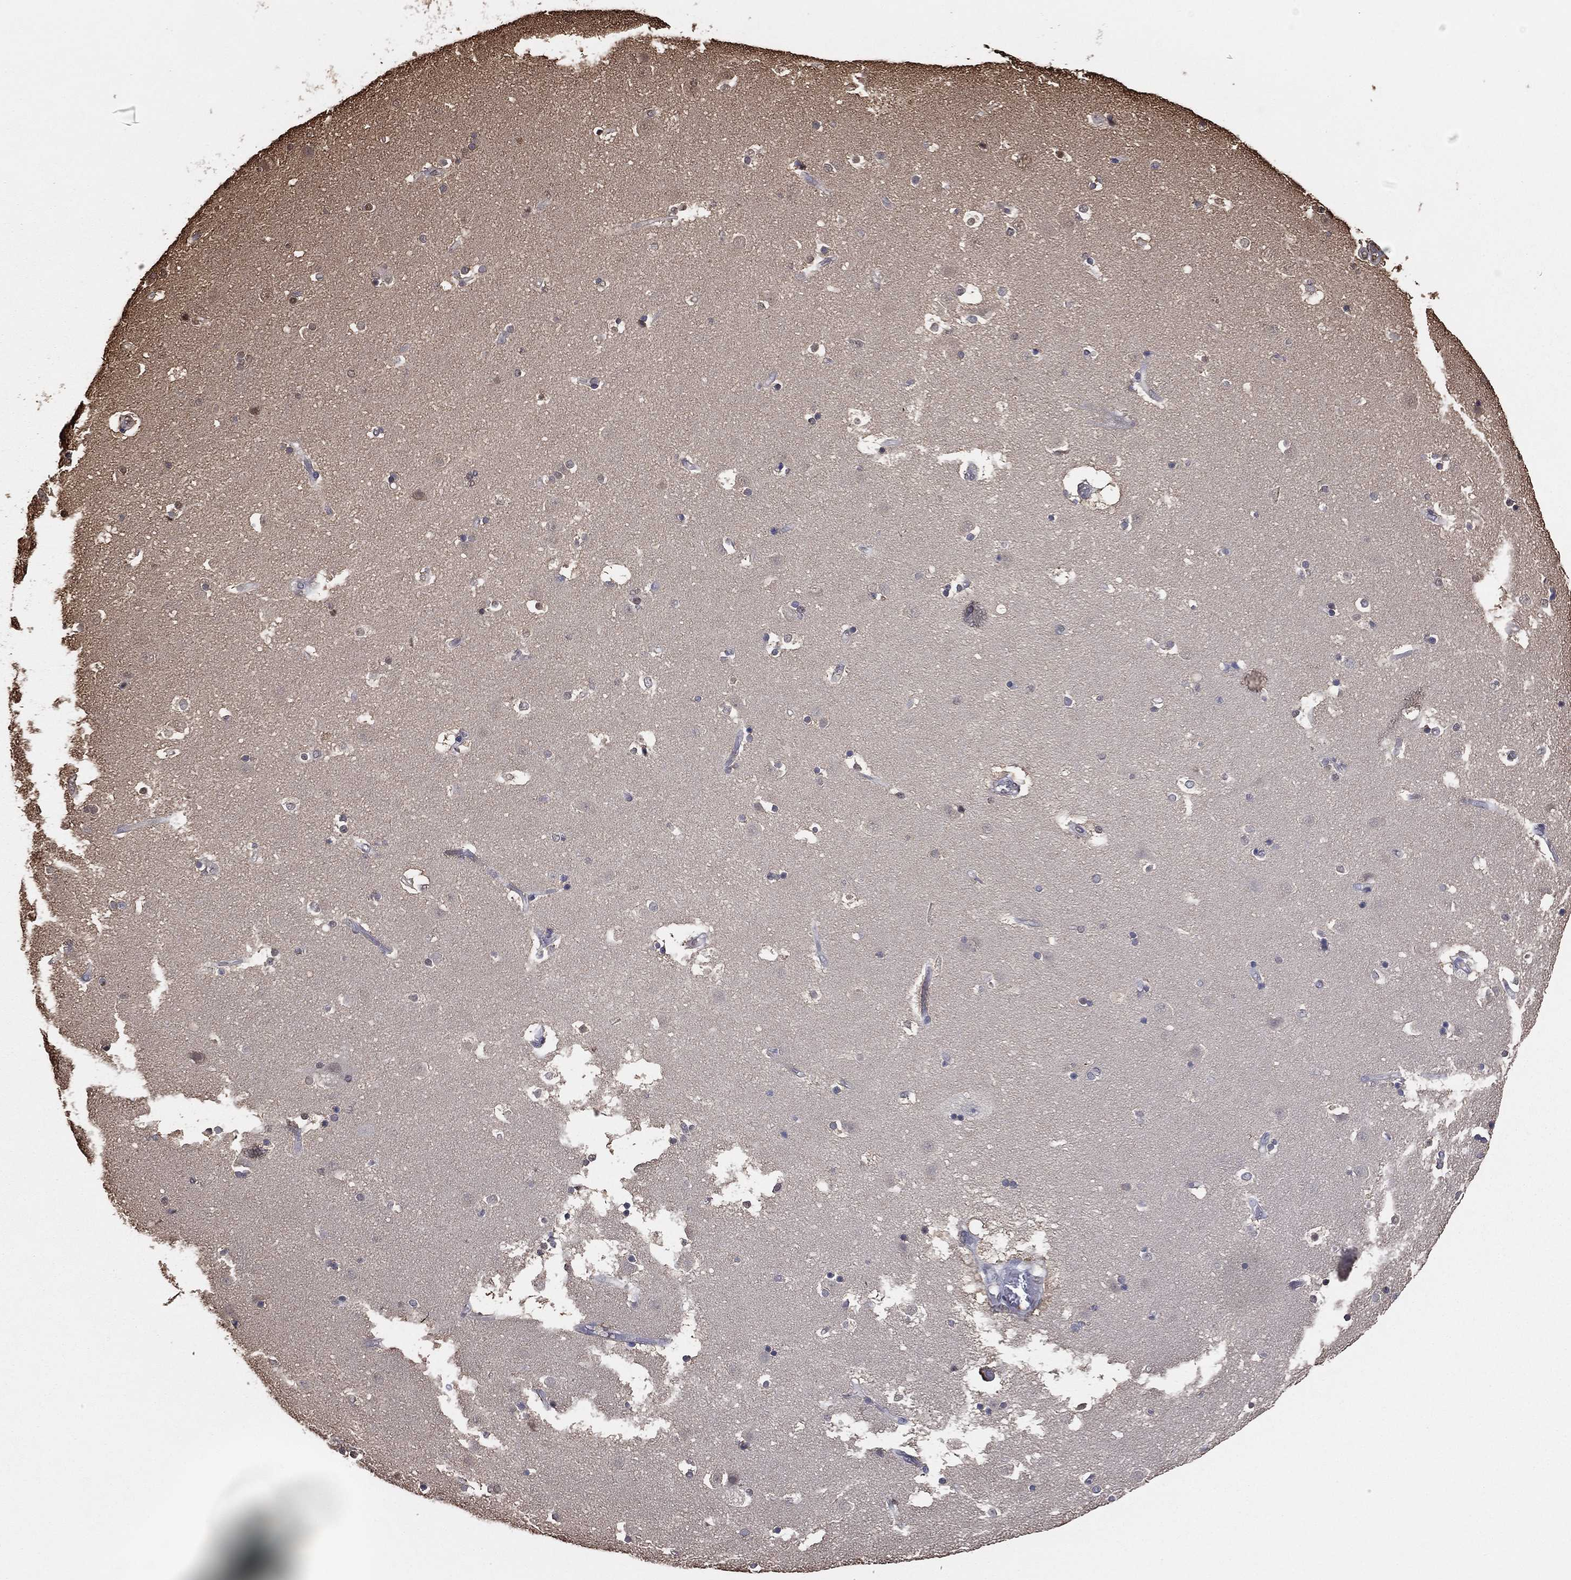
{"staining": {"intensity": "negative", "quantity": "none", "location": "none"}, "tissue": "caudate", "cell_type": "Glial cells", "image_type": "normal", "snomed": [{"axis": "morphology", "description": "Normal tissue, NOS"}, {"axis": "topography", "description": "Lateral ventricle wall"}], "caption": "Immunohistochemistry (IHC) photomicrograph of benign caudate: human caudate stained with DAB (3,3'-diaminobenzidine) reveals no significant protein staining in glial cells. (DAB (3,3'-diaminobenzidine) immunohistochemistry with hematoxylin counter stain).", "gene": "GAPDH", "patient": {"sex": "male", "age": 51}}